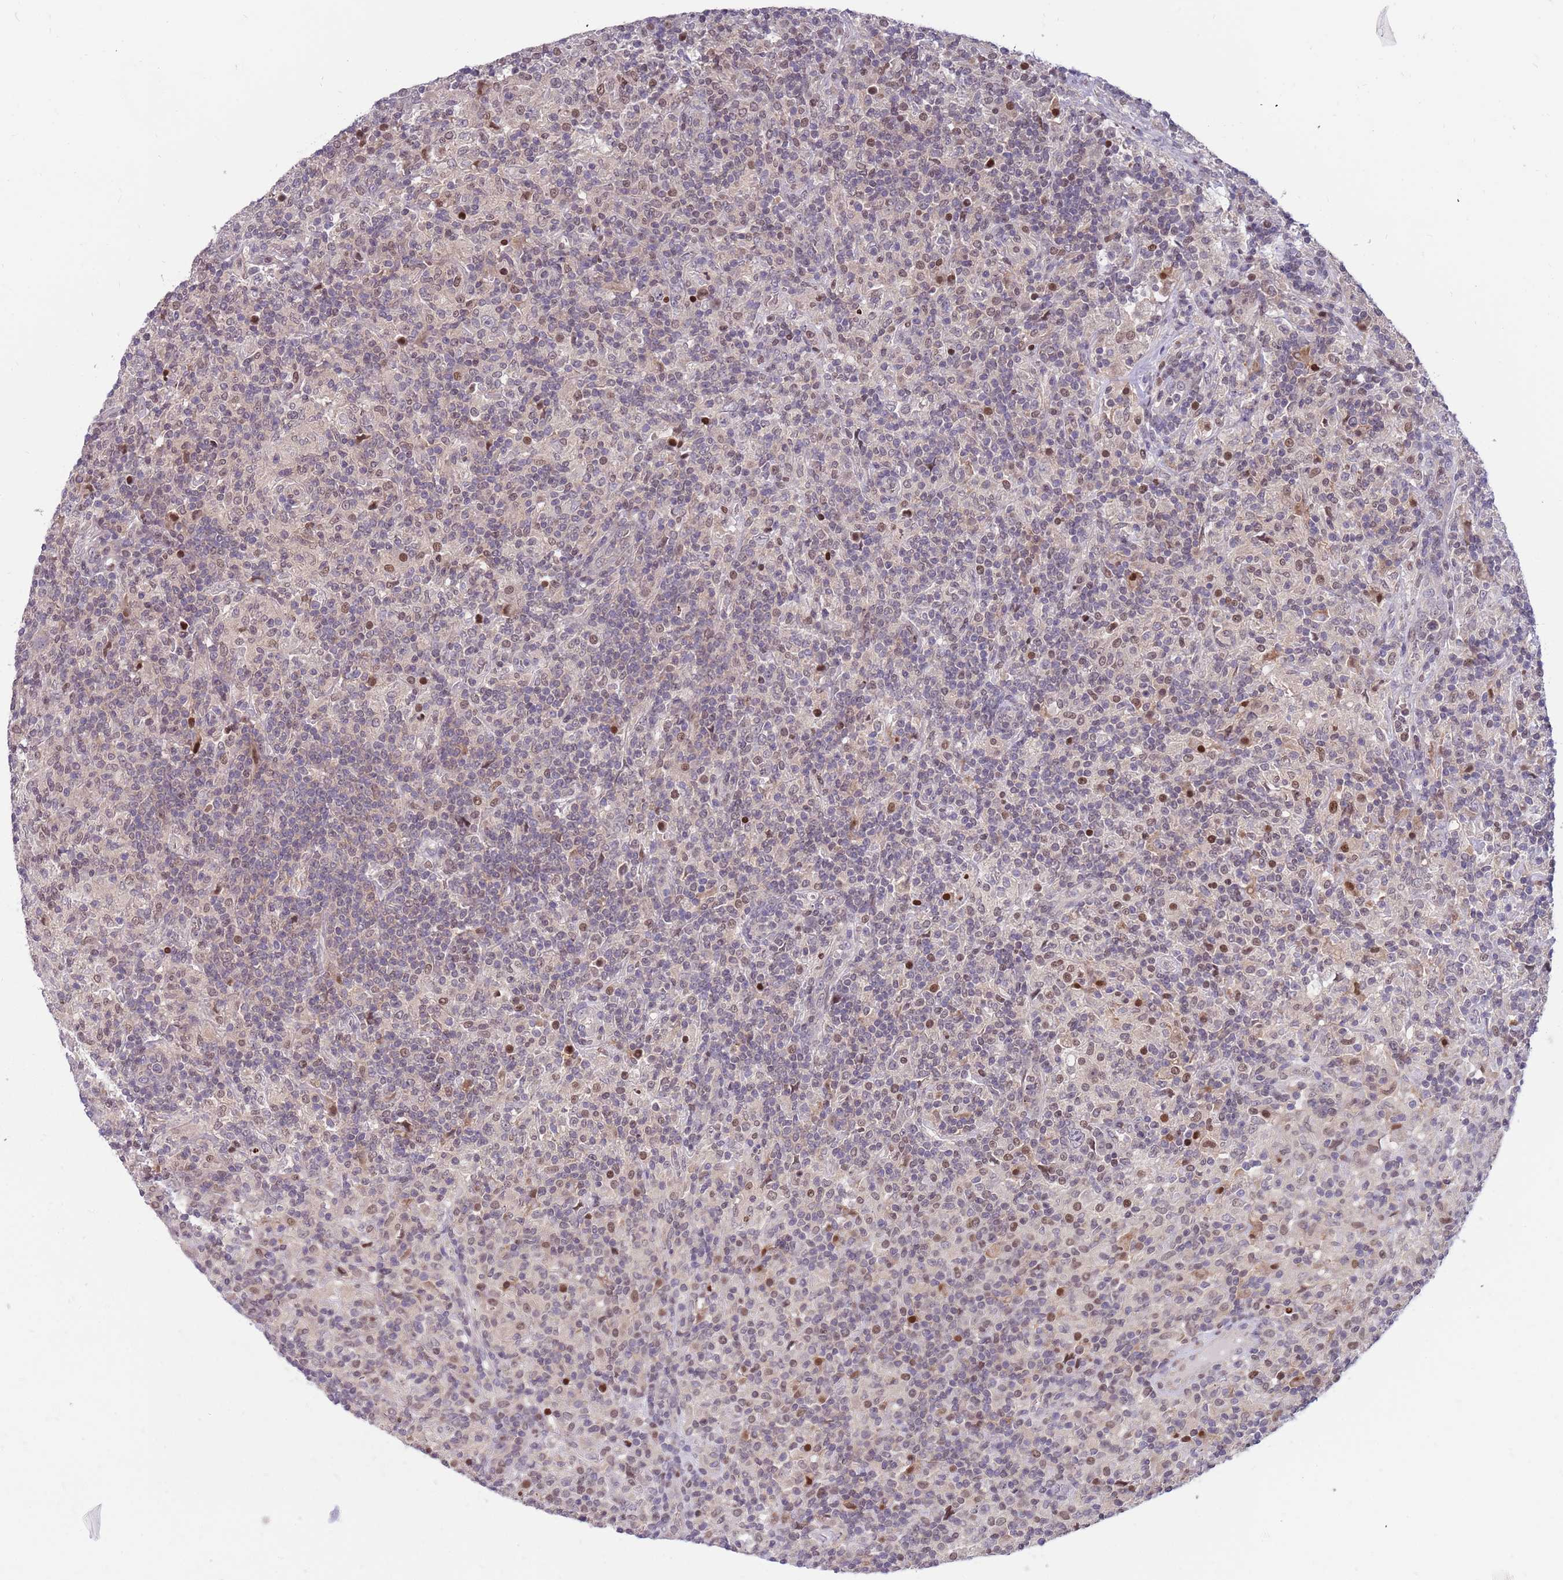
{"staining": {"intensity": "negative", "quantity": "none", "location": "none"}, "tissue": "lymphoma", "cell_type": "Tumor cells", "image_type": "cancer", "snomed": [{"axis": "morphology", "description": "Hodgkin's disease, NOS"}, {"axis": "topography", "description": "Lymph node"}], "caption": "DAB (3,3'-diaminobenzidine) immunohistochemical staining of lymphoma displays no significant expression in tumor cells.", "gene": "ARHGEF5", "patient": {"sex": "male", "age": 70}}